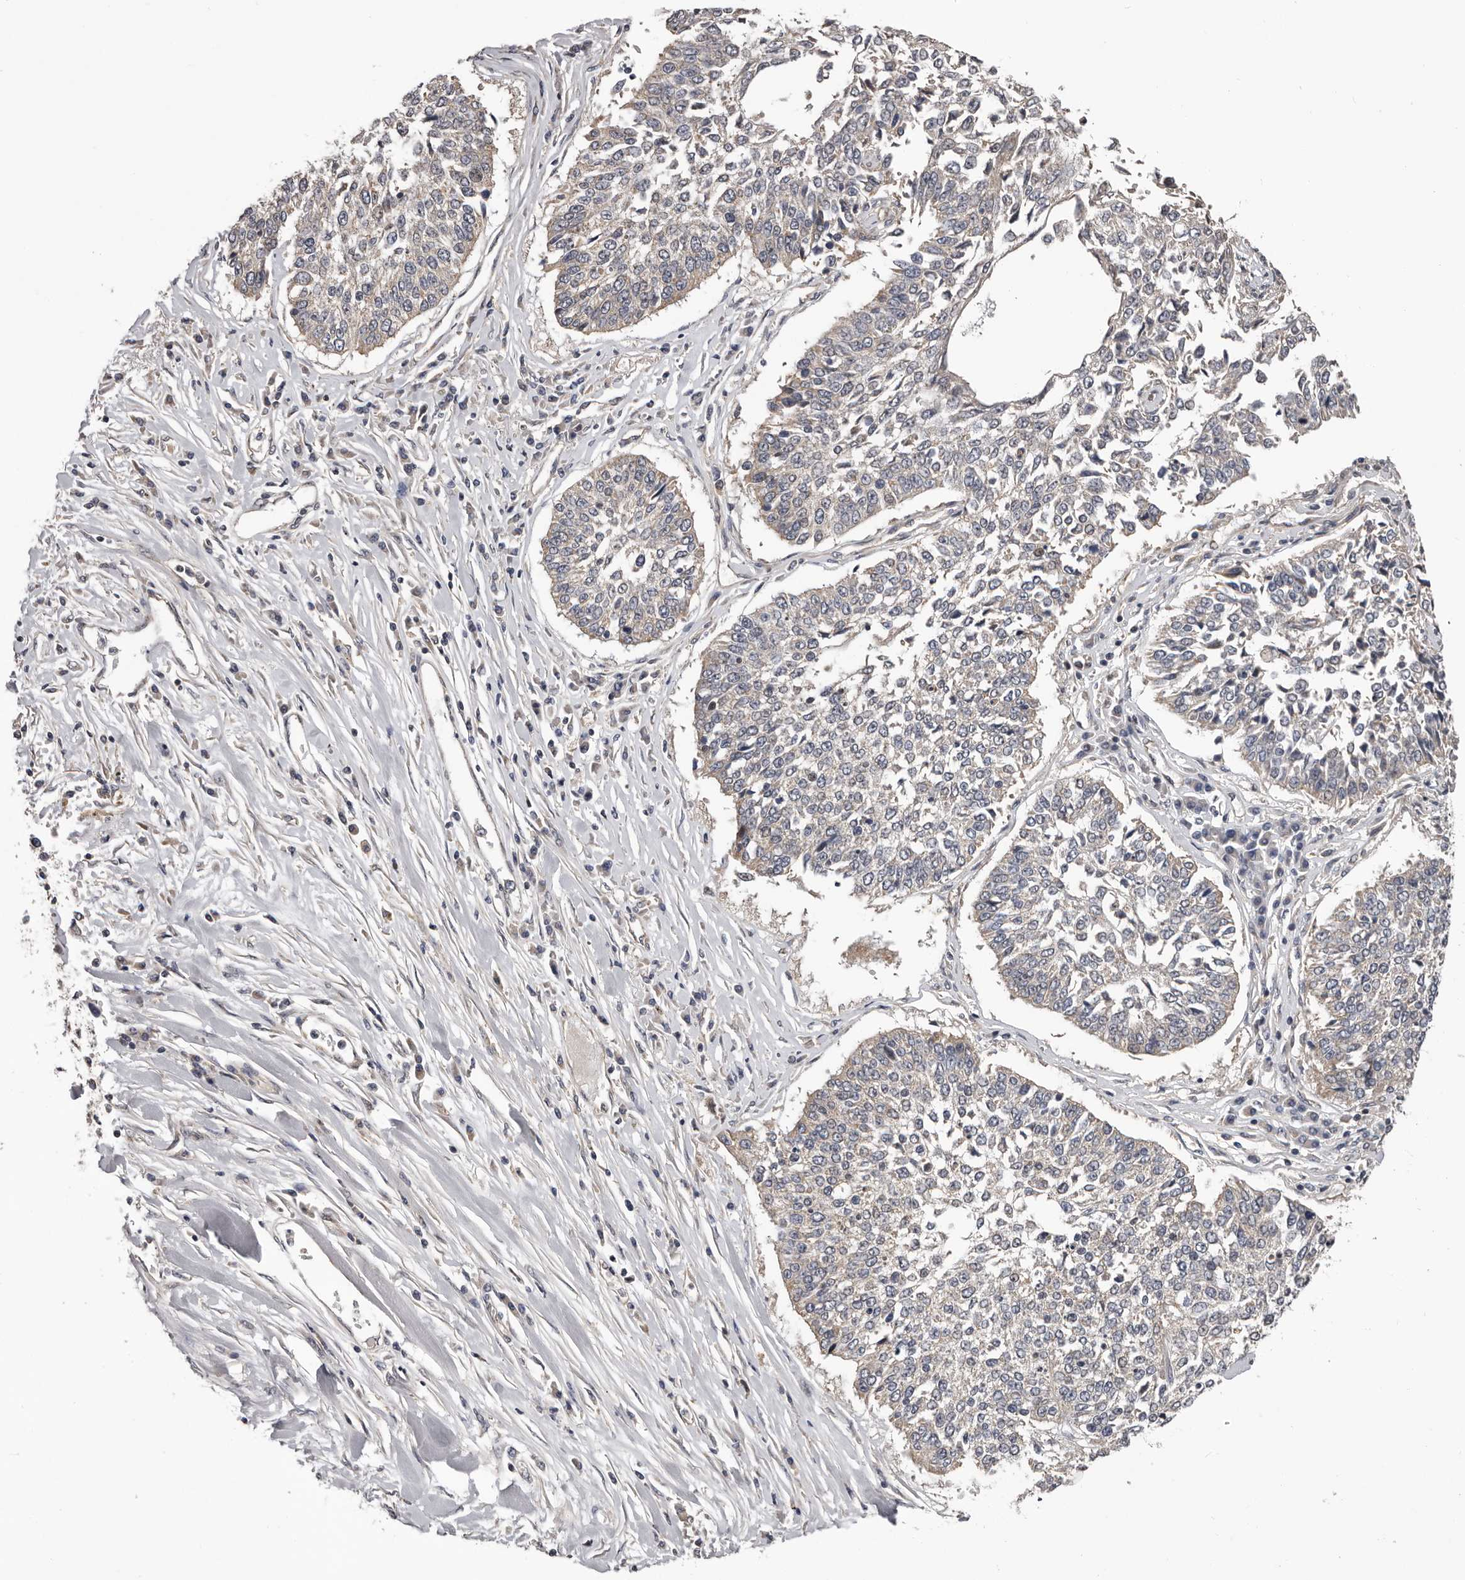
{"staining": {"intensity": "negative", "quantity": "none", "location": "none"}, "tissue": "lung cancer", "cell_type": "Tumor cells", "image_type": "cancer", "snomed": [{"axis": "morphology", "description": "Normal tissue, NOS"}, {"axis": "morphology", "description": "Squamous cell carcinoma, NOS"}, {"axis": "topography", "description": "Cartilage tissue"}, {"axis": "topography", "description": "Lung"}, {"axis": "topography", "description": "Peripheral nerve tissue"}], "caption": "DAB immunohistochemical staining of human lung cancer demonstrates no significant staining in tumor cells. (Brightfield microscopy of DAB immunohistochemistry (IHC) at high magnification).", "gene": "VPS37A", "patient": {"sex": "female", "age": 49}}